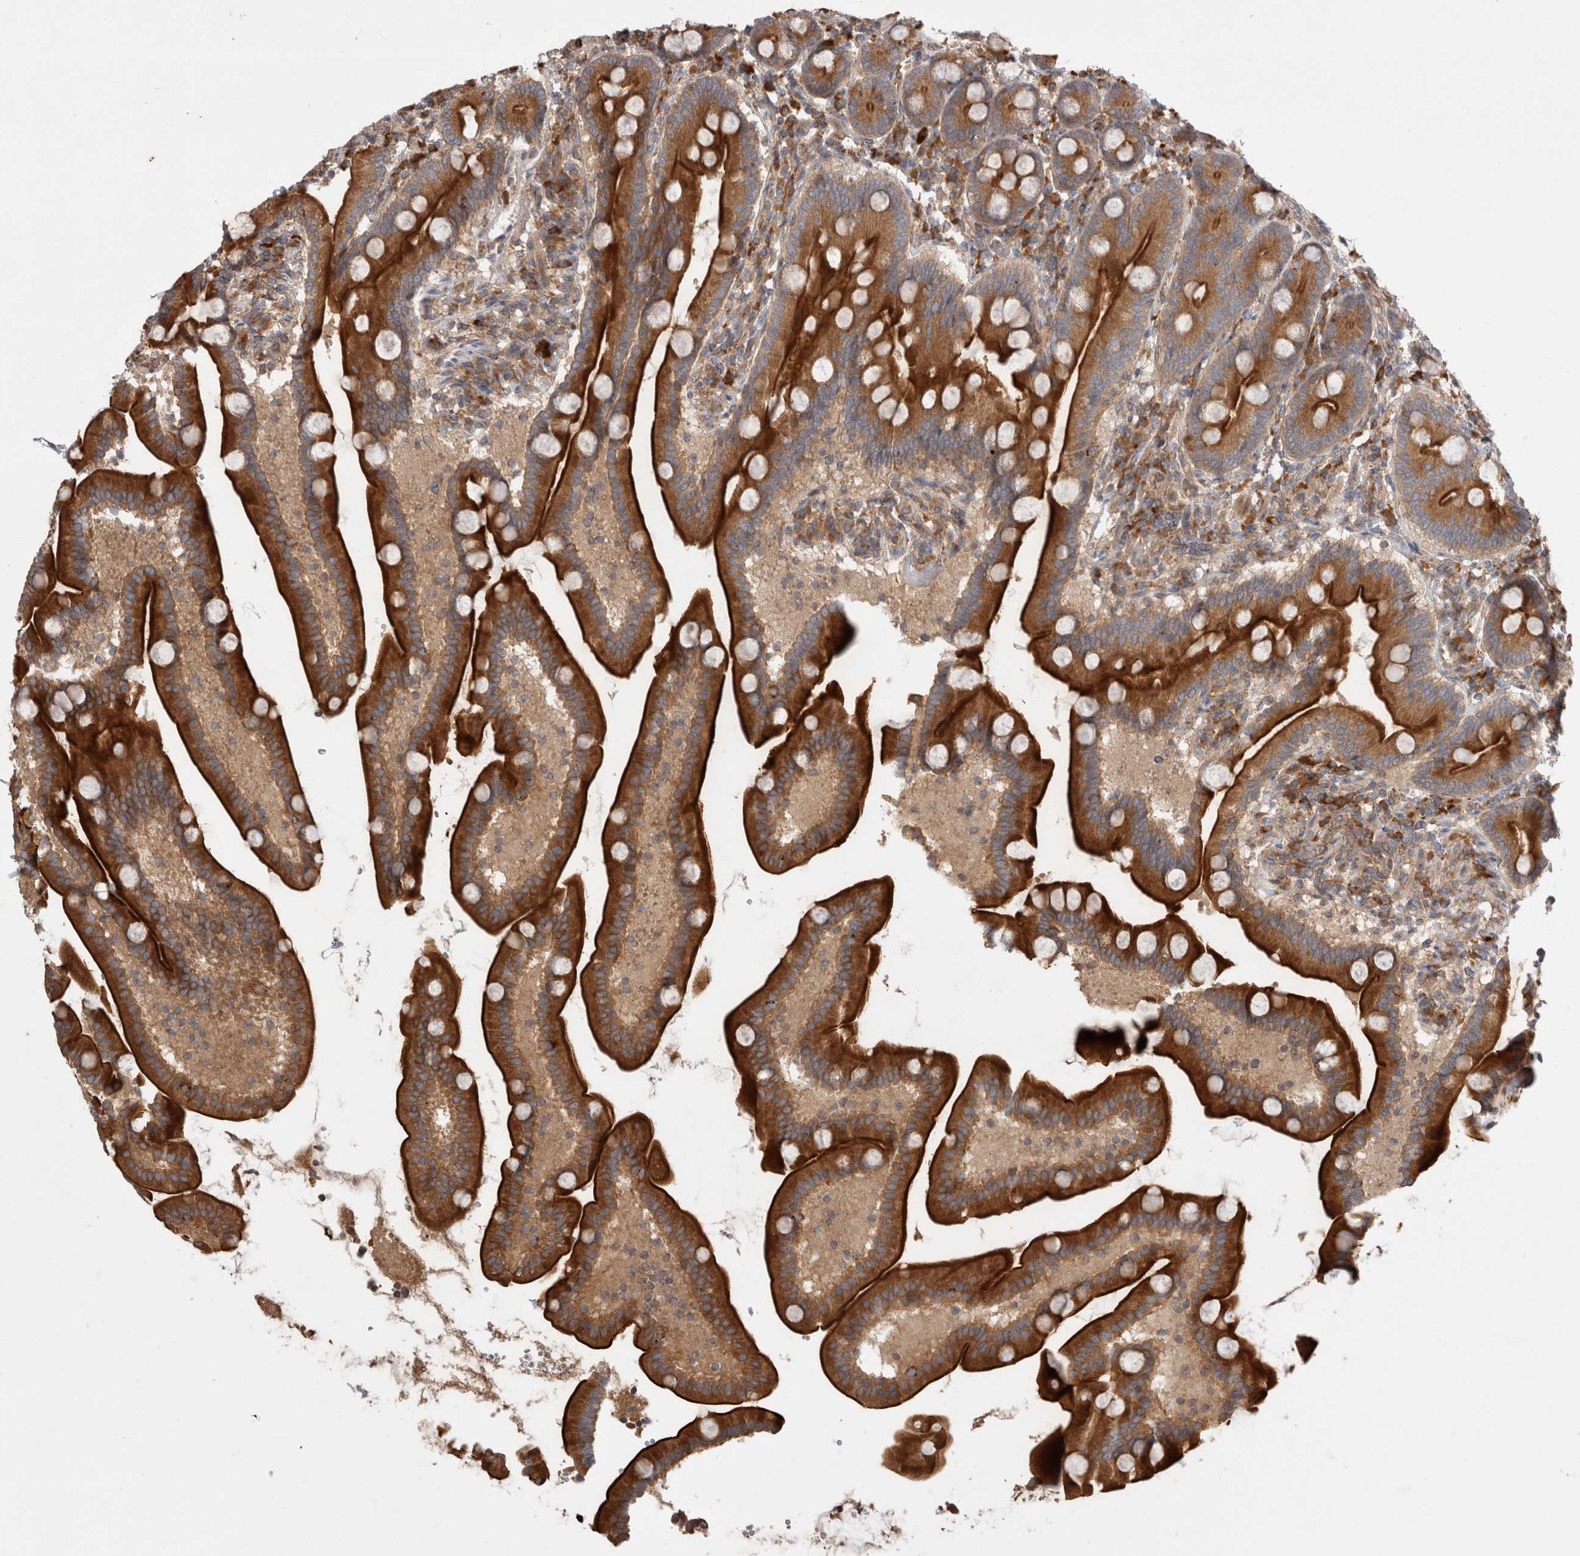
{"staining": {"intensity": "strong", "quantity": ">75%", "location": "cytoplasmic/membranous"}, "tissue": "duodenum", "cell_type": "Glandular cells", "image_type": "normal", "snomed": [{"axis": "morphology", "description": "Normal tissue, NOS"}, {"axis": "topography", "description": "Duodenum"}], "caption": "IHC (DAB) staining of unremarkable human duodenum demonstrates strong cytoplasmic/membranous protein expression in approximately >75% of glandular cells.", "gene": "PDCD10", "patient": {"sex": "male", "age": 54}}